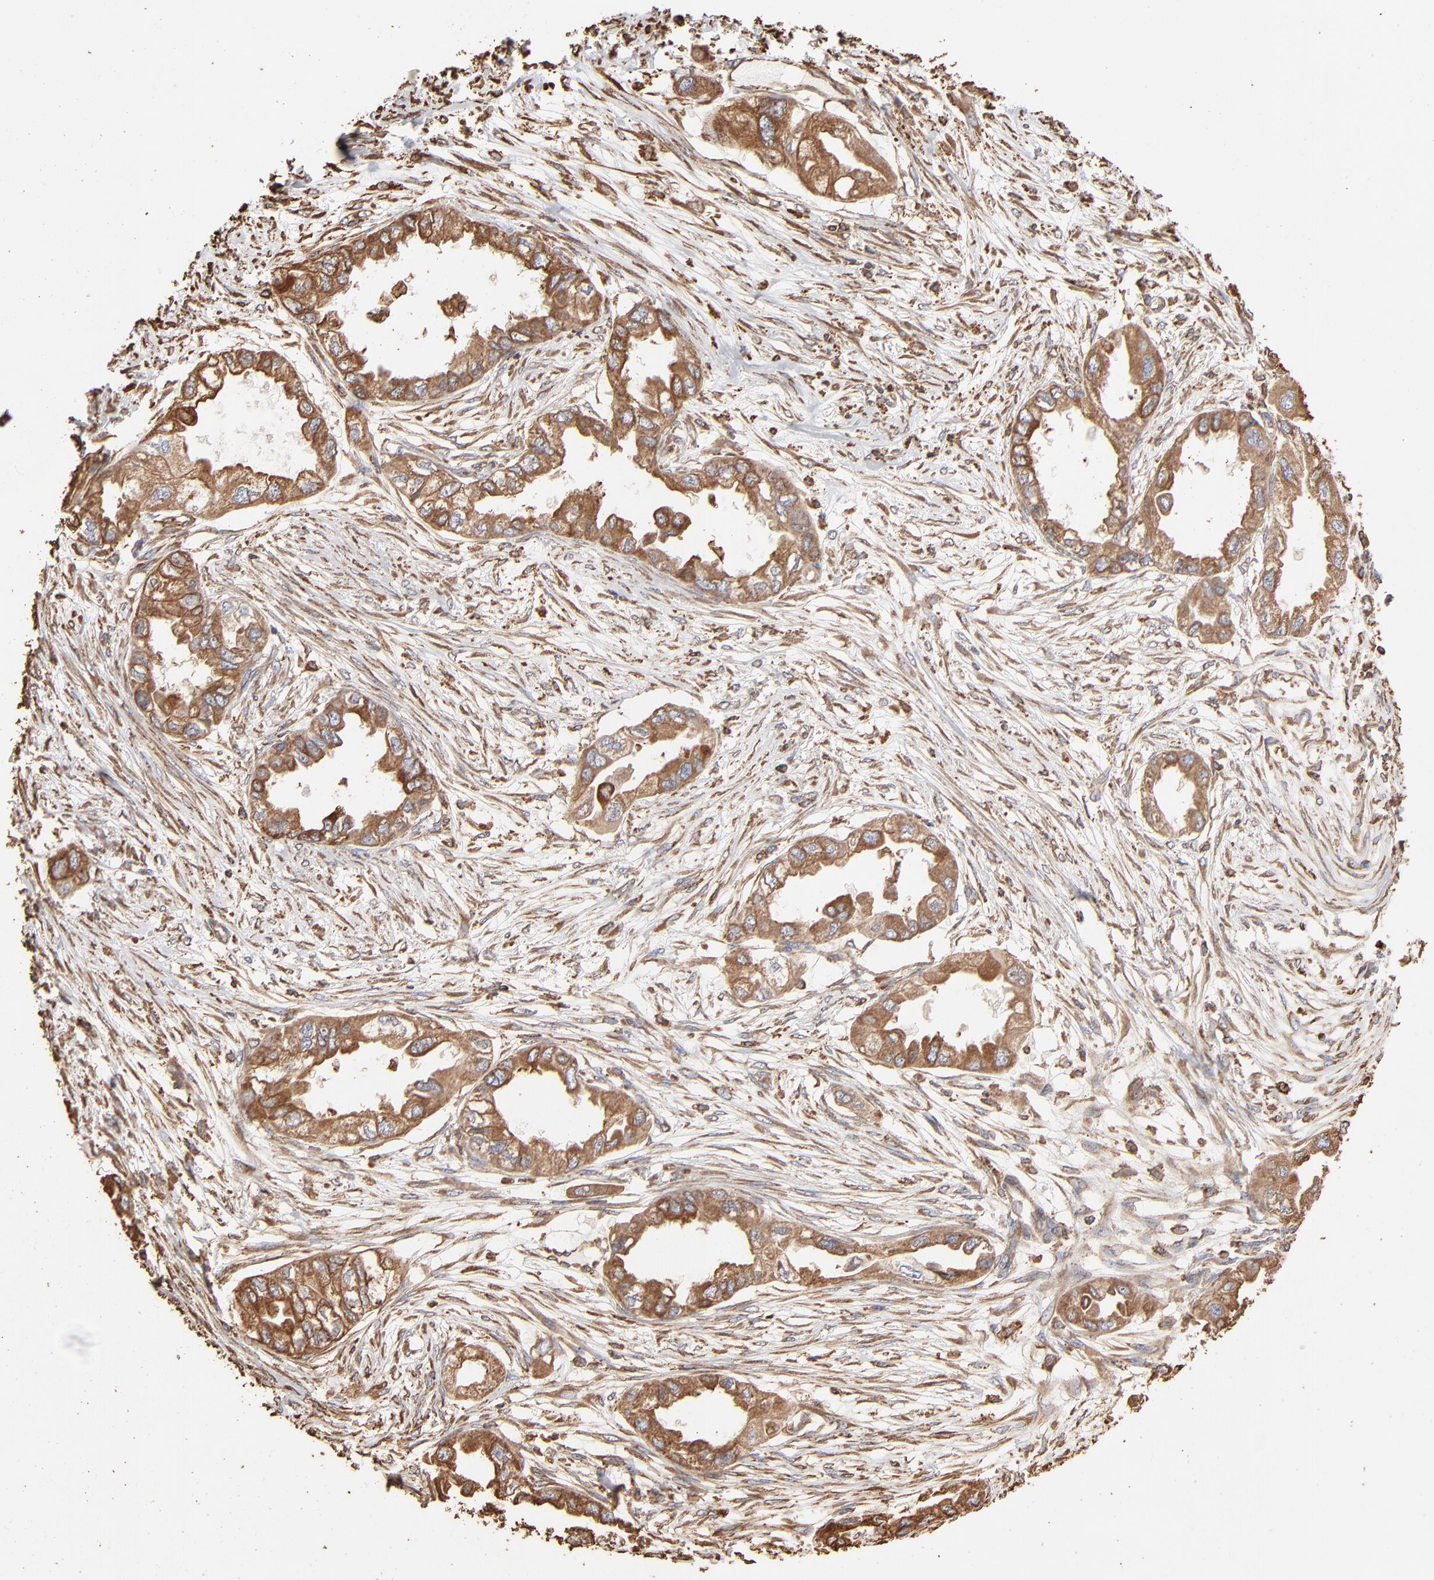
{"staining": {"intensity": "moderate", "quantity": ">75%", "location": "cytoplasmic/membranous"}, "tissue": "endometrial cancer", "cell_type": "Tumor cells", "image_type": "cancer", "snomed": [{"axis": "morphology", "description": "Adenocarcinoma, NOS"}, {"axis": "topography", "description": "Endometrium"}], "caption": "Immunohistochemical staining of human endometrial cancer (adenocarcinoma) shows medium levels of moderate cytoplasmic/membranous protein expression in approximately >75% of tumor cells. (DAB IHC, brown staining for protein, blue staining for nuclei).", "gene": "PDIA3", "patient": {"sex": "female", "age": 67}}